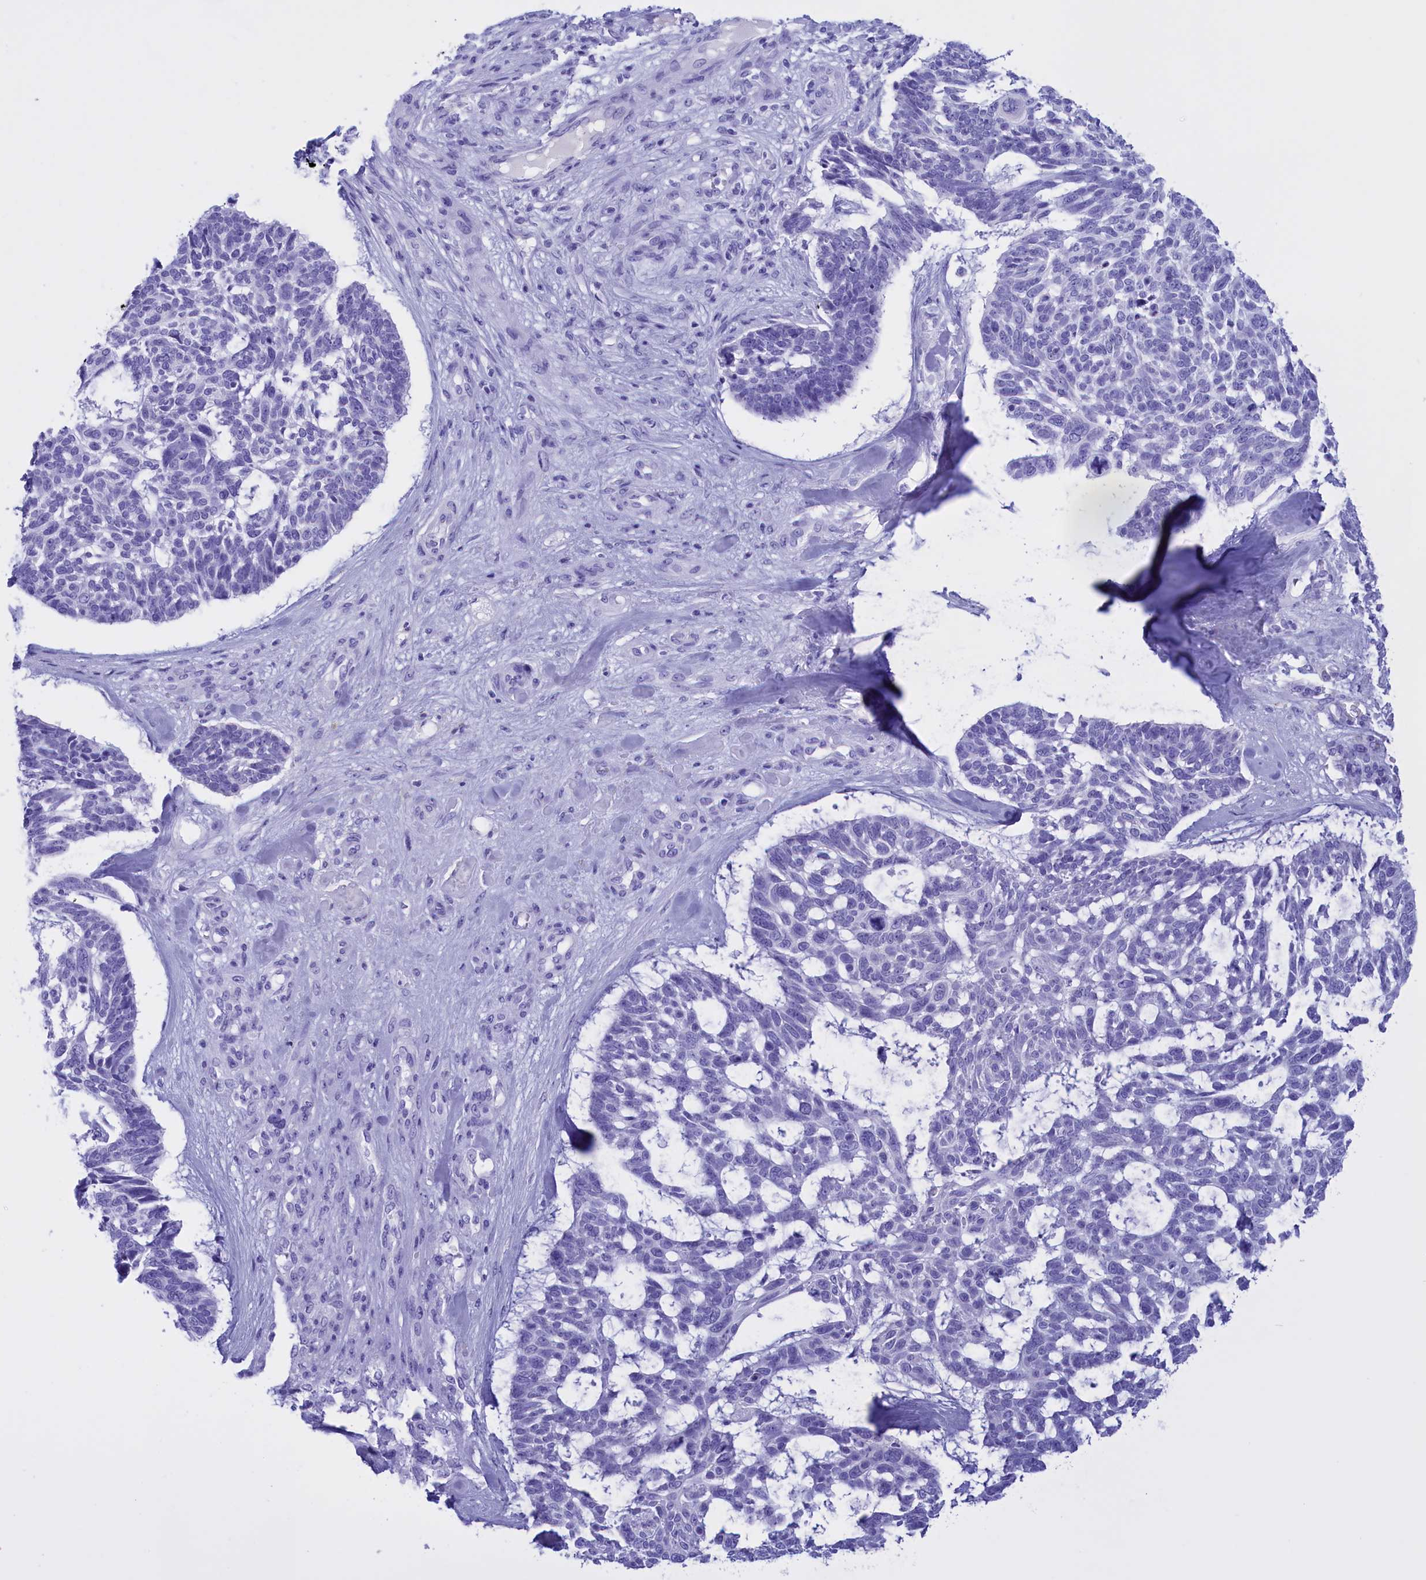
{"staining": {"intensity": "negative", "quantity": "none", "location": "none"}, "tissue": "skin cancer", "cell_type": "Tumor cells", "image_type": "cancer", "snomed": [{"axis": "morphology", "description": "Basal cell carcinoma"}, {"axis": "topography", "description": "Skin"}], "caption": "DAB (3,3'-diaminobenzidine) immunohistochemical staining of basal cell carcinoma (skin) reveals no significant expression in tumor cells. (Brightfield microscopy of DAB (3,3'-diaminobenzidine) IHC at high magnification).", "gene": "BRI3", "patient": {"sex": "male", "age": 88}}